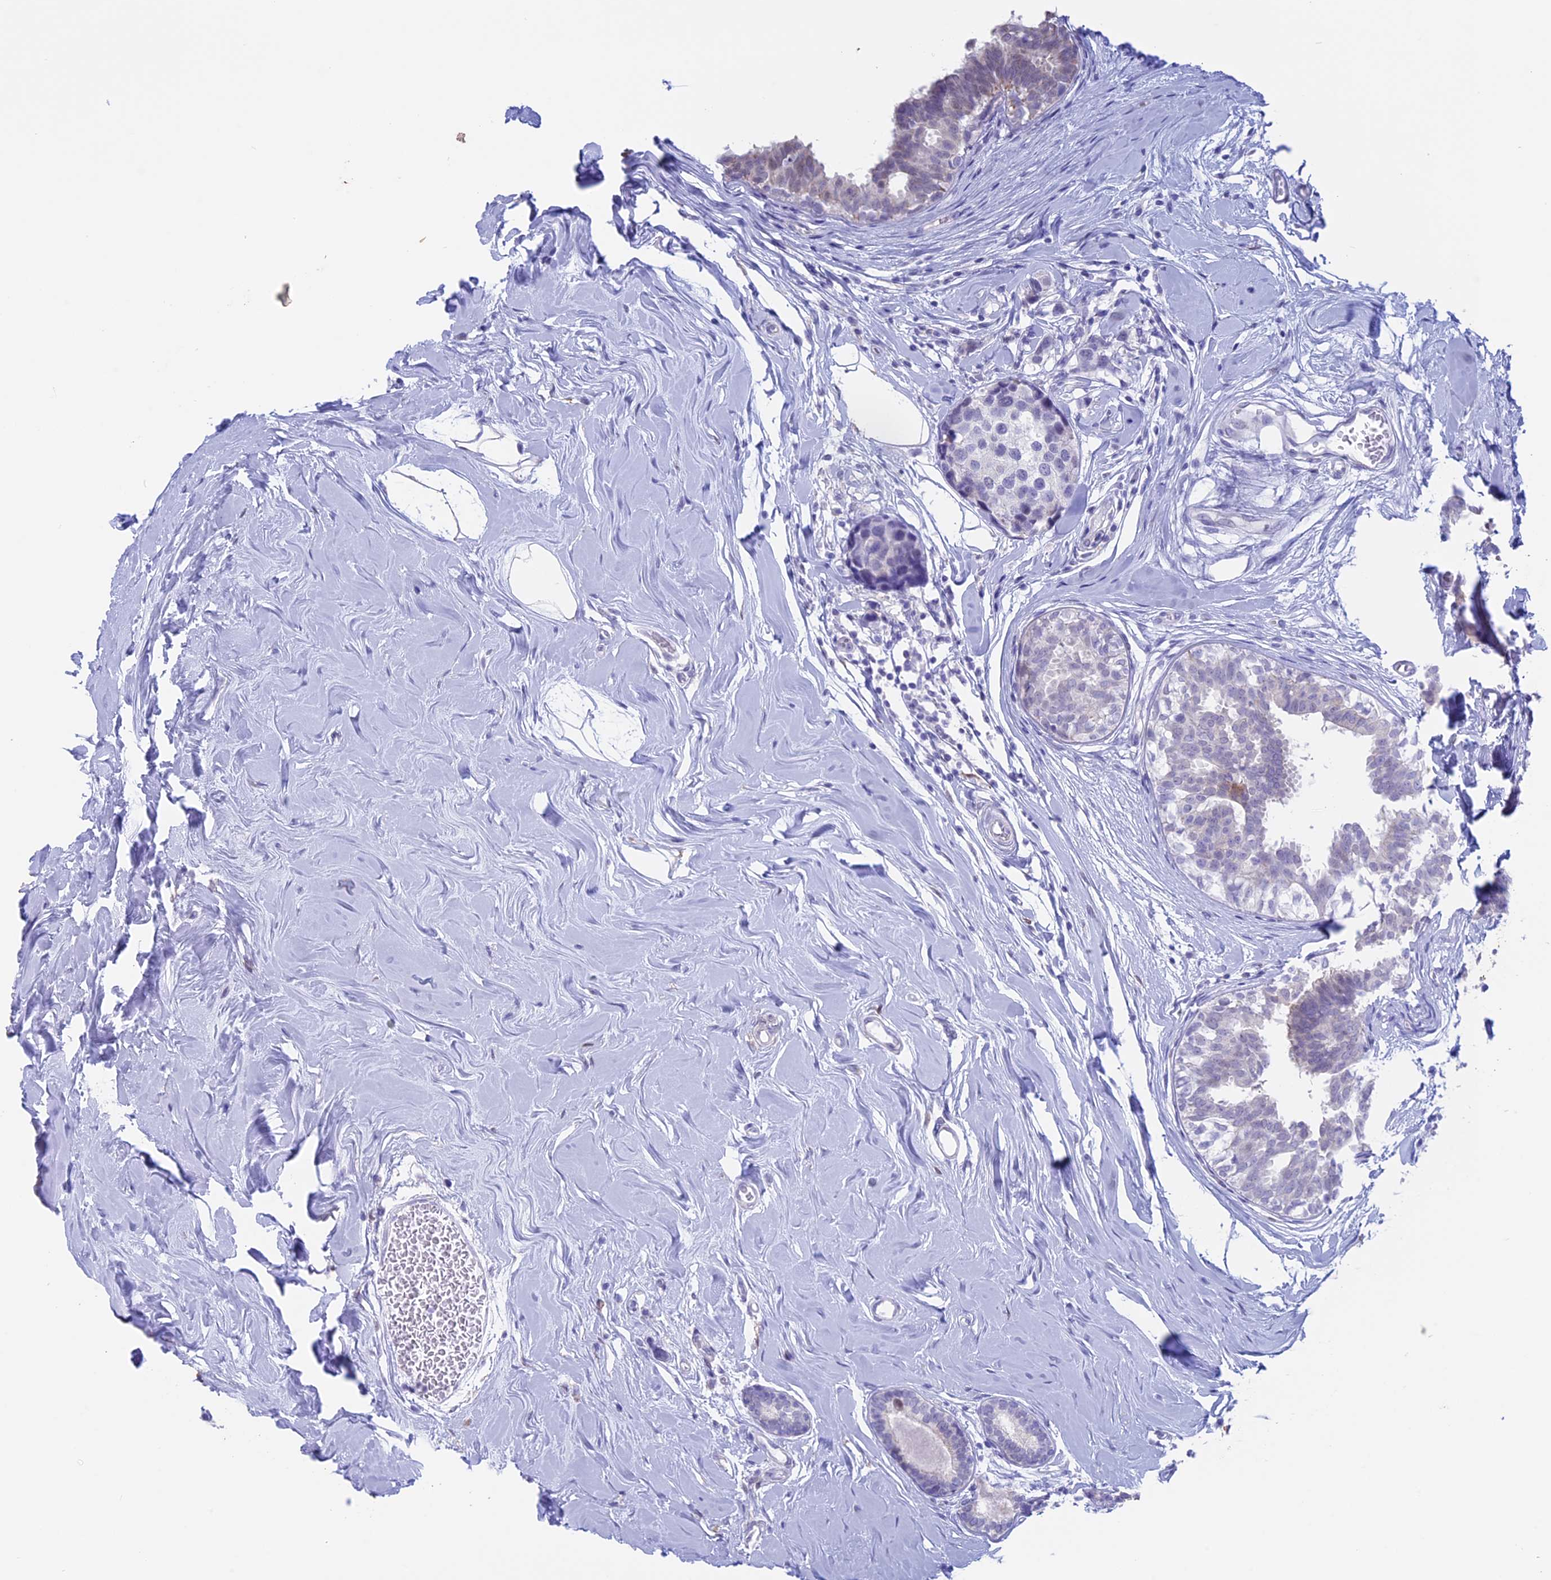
{"staining": {"intensity": "negative", "quantity": "none", "location": "none"}, "tissue": "breast cancer", "cell_type": "Tumor cells", "image_type": "cancer", "snomed": [{"axis": "morphology", "description": "Lobular carcinoma"}, {"axis": "topography", "description": "Breast"}], "caption": "DAB immunohistochemical staining of human lobular carcinoma (breast) exhibits no significant positivity in tumor cells.", "gene": "LHFPL2", "patient": {"sex": "female", "age": 59}}